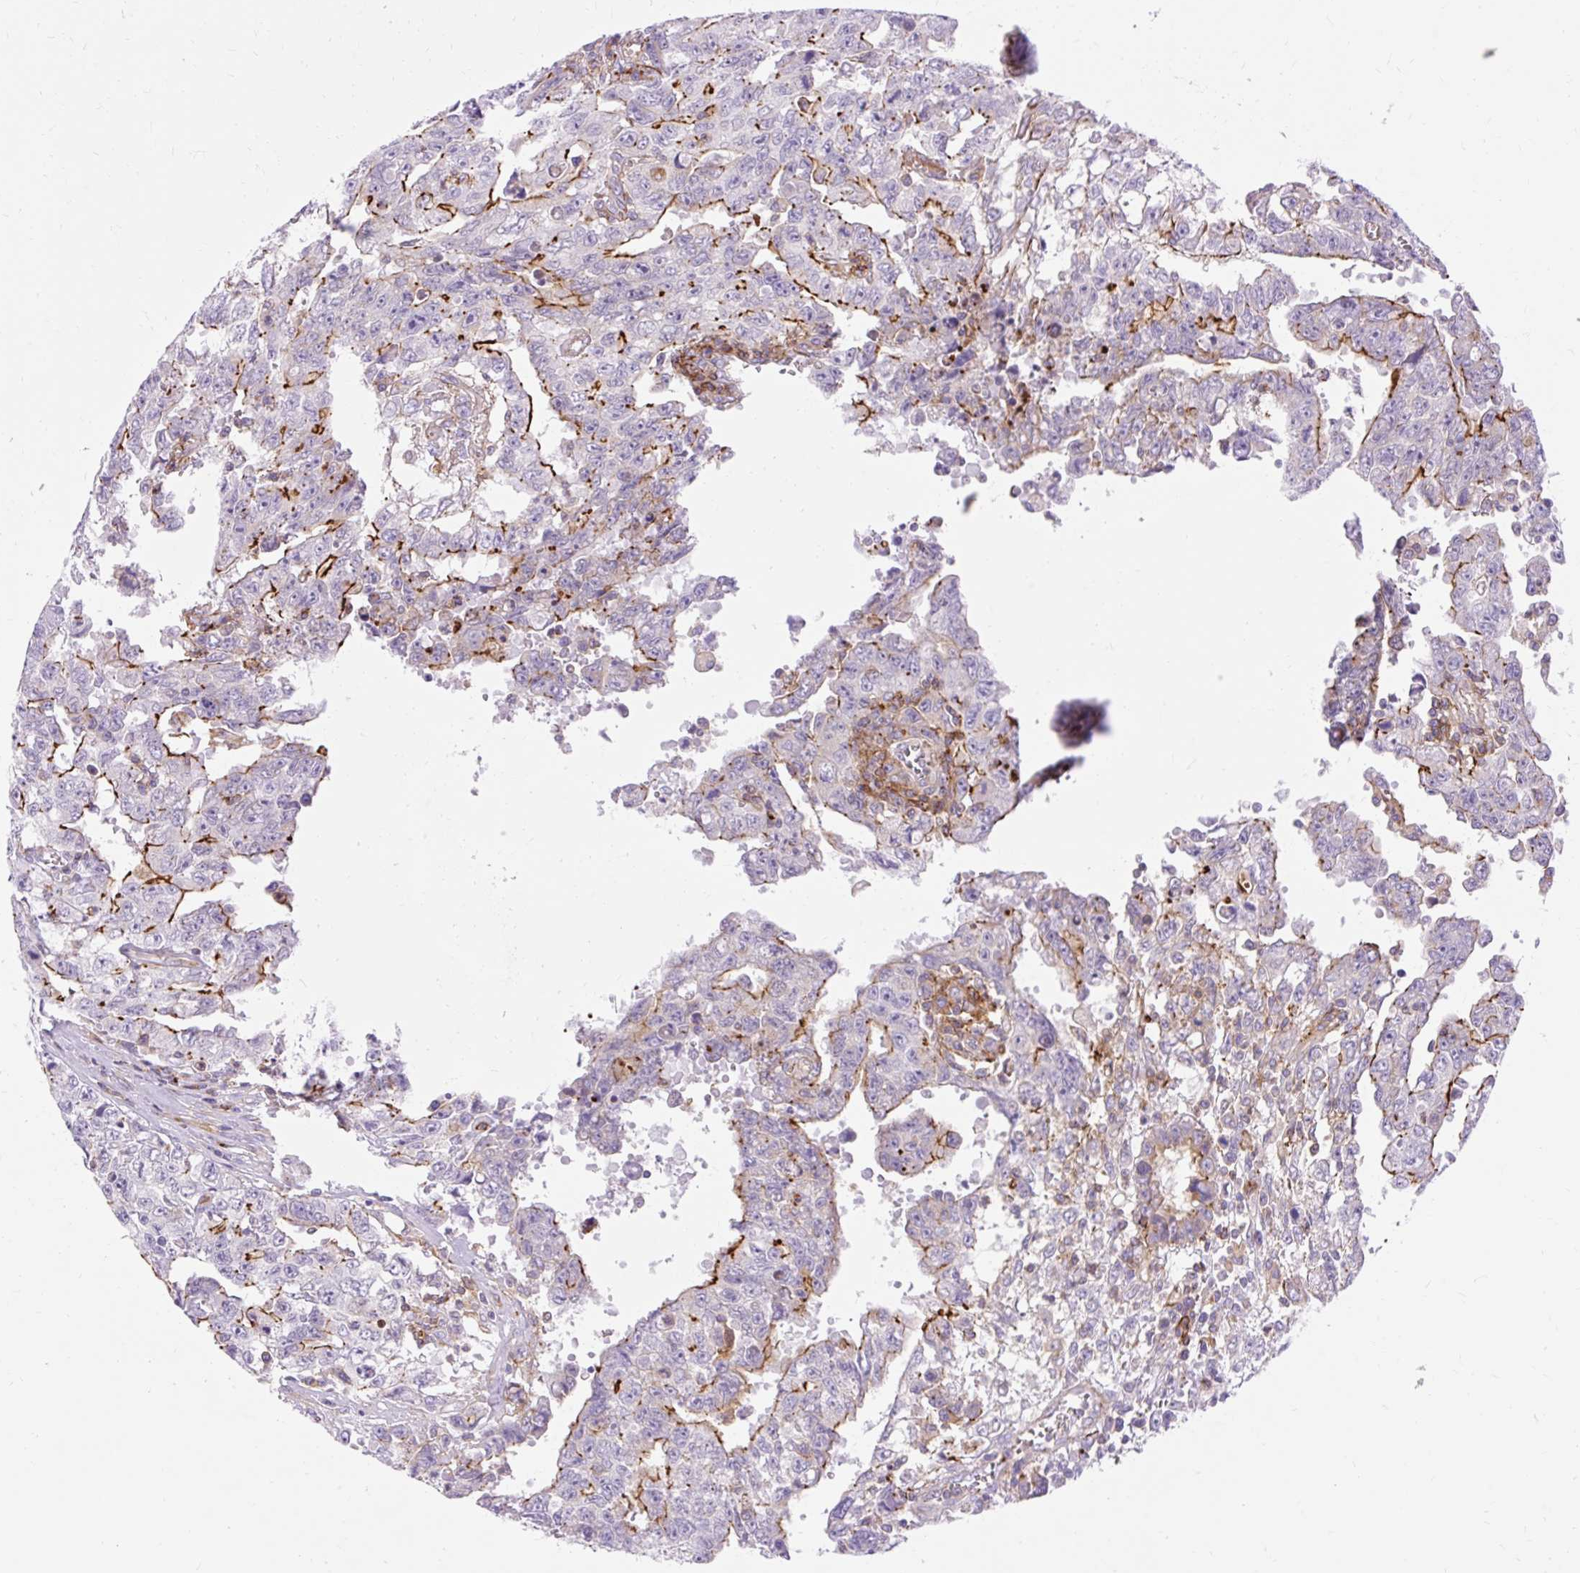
{"staining": {"intensity": "strong", "quantity": "25%-75%", "location": "cytoplasmic/membranous"}, "tissue": "testis cancer", "cell_type": "Tumor cells", "image_type": "cancer", "snomed": [{"axis": "morphology", "description": "Carcinoma, Embryonal, NOS"}, {"axis": "topography", "description": "Testis"}], "caption": "A photomicrograph showing strong cytoplasmic/membranous expression in approximately 25%-75% of tumor cells in testis cancer (embryonal carcinoma), as visualized by brown immunohistochemical staining.", "gene": "CORO7-PAM16", "patient": {"sex": "male", "age": 24}}